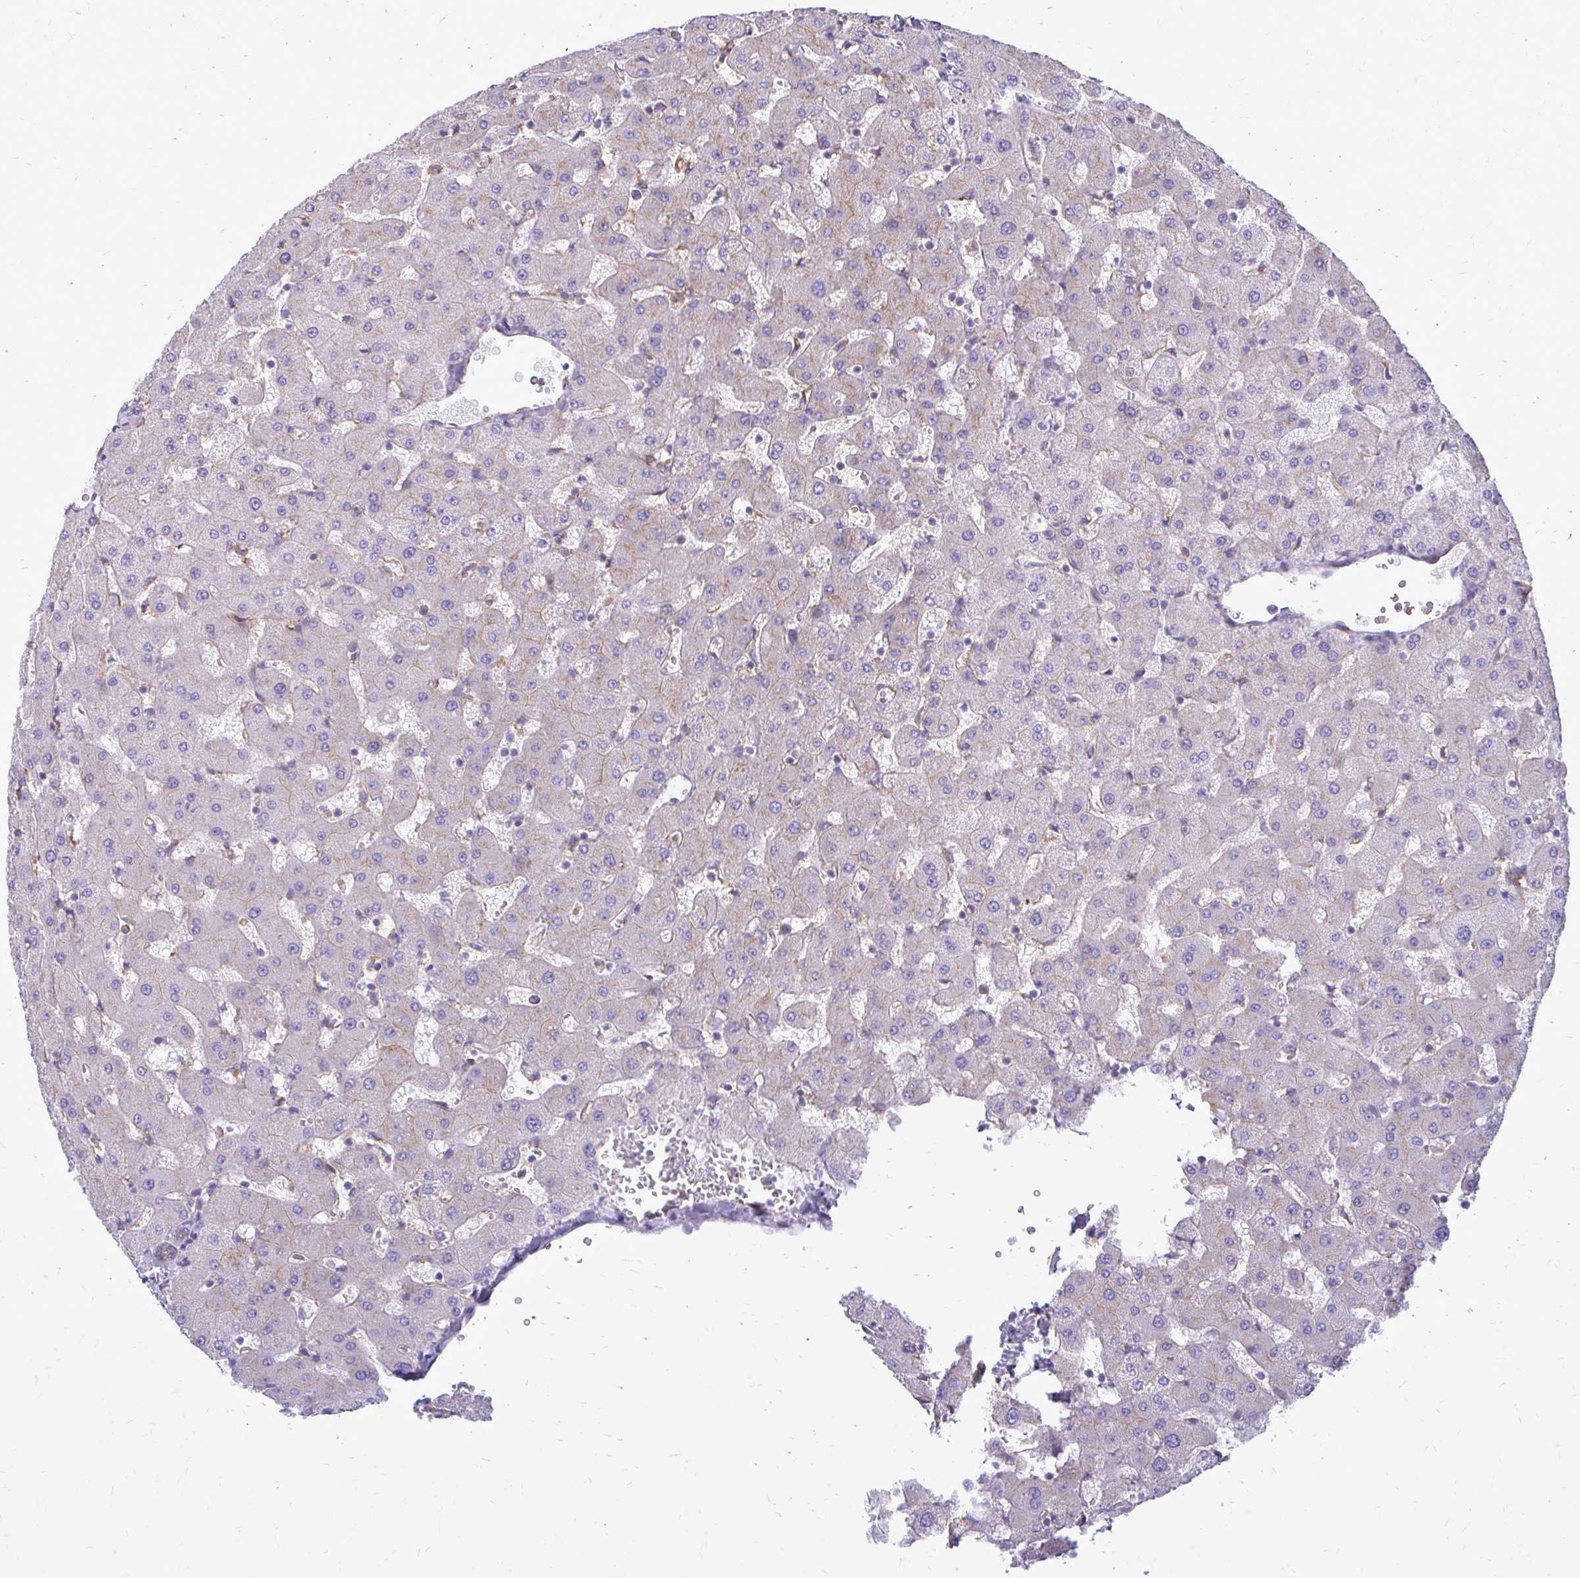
{"staining": {"intensity": "weak", "quantity": ">75%", "location": "cytoplasmic/membranous"}, "tissue": "liver", "cell_type": "Cholangiocytes", "image_type": "normal", "snomed": [{"axis": "morphology", "description": "Normal tissue, NOS"}, {"axis": "topography", "description": "Liver"}], "caption": "DAB (3,3'-diaminobenzidine) immunohistochemical staining of unremarkable human liver reveals weak cytoplasmic/membranous protein expression in approximately >75% of cholangiocytes.", "gene": "CLTA", "patient": {"sex": "female", "age": 63}}